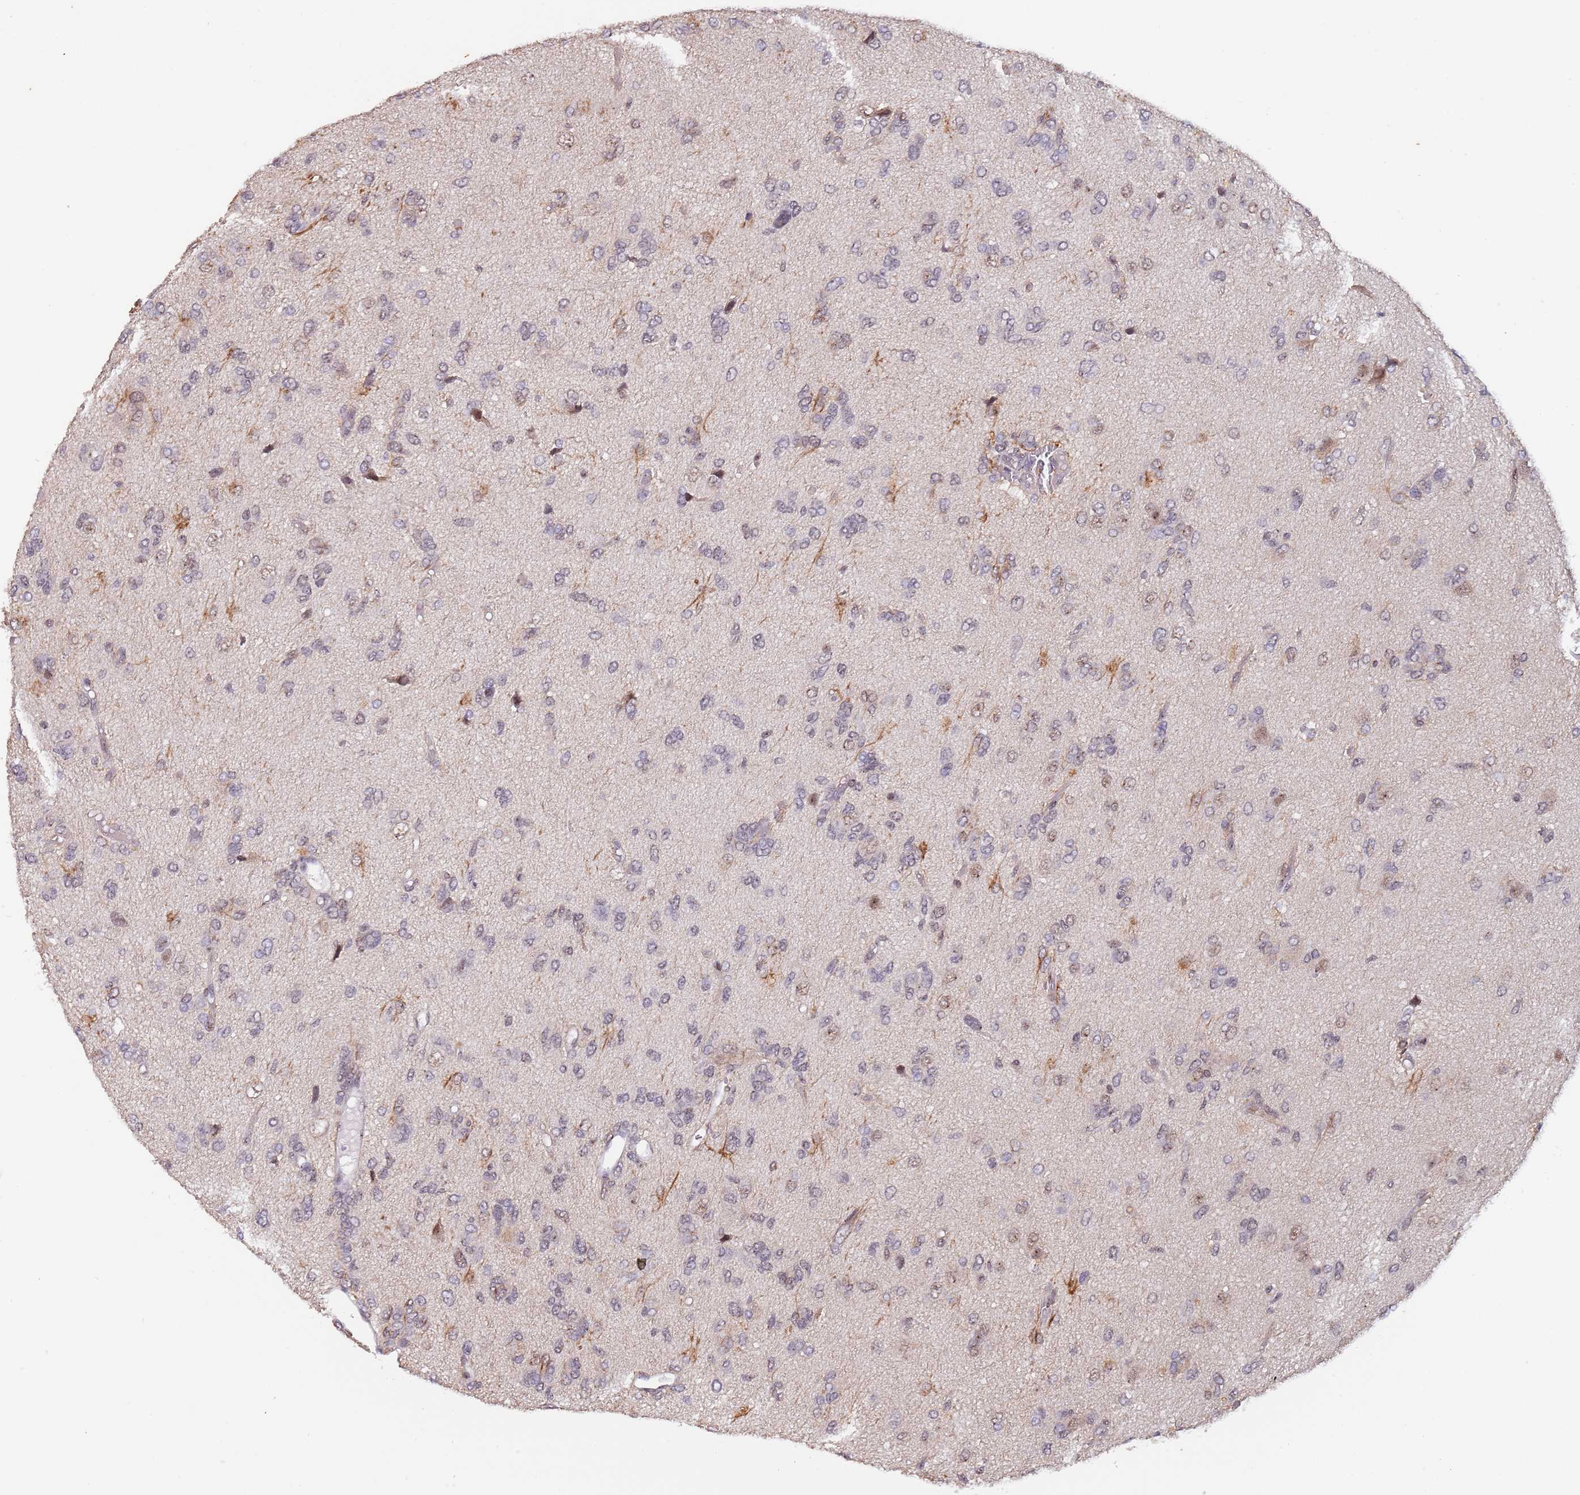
{"staining": {"intensity": "negative", "quantity": "none", "location": "none"}, "tissue": "glioma", "cell_type": "Tumor cells", "image_type": "cancer", "snomed": [{"axis": "morphology", "description": "Glioma, malignant, High grade"}, {"axis": "topography", "description": "Brain"}], "caption": "Immunohistochemistry micrograph of human glioma stained for a protein (brown), which demonstrates no positivity in tumor cells.", "gene": "CIZ1", "patient": {"sex": "female", "age": 59}}